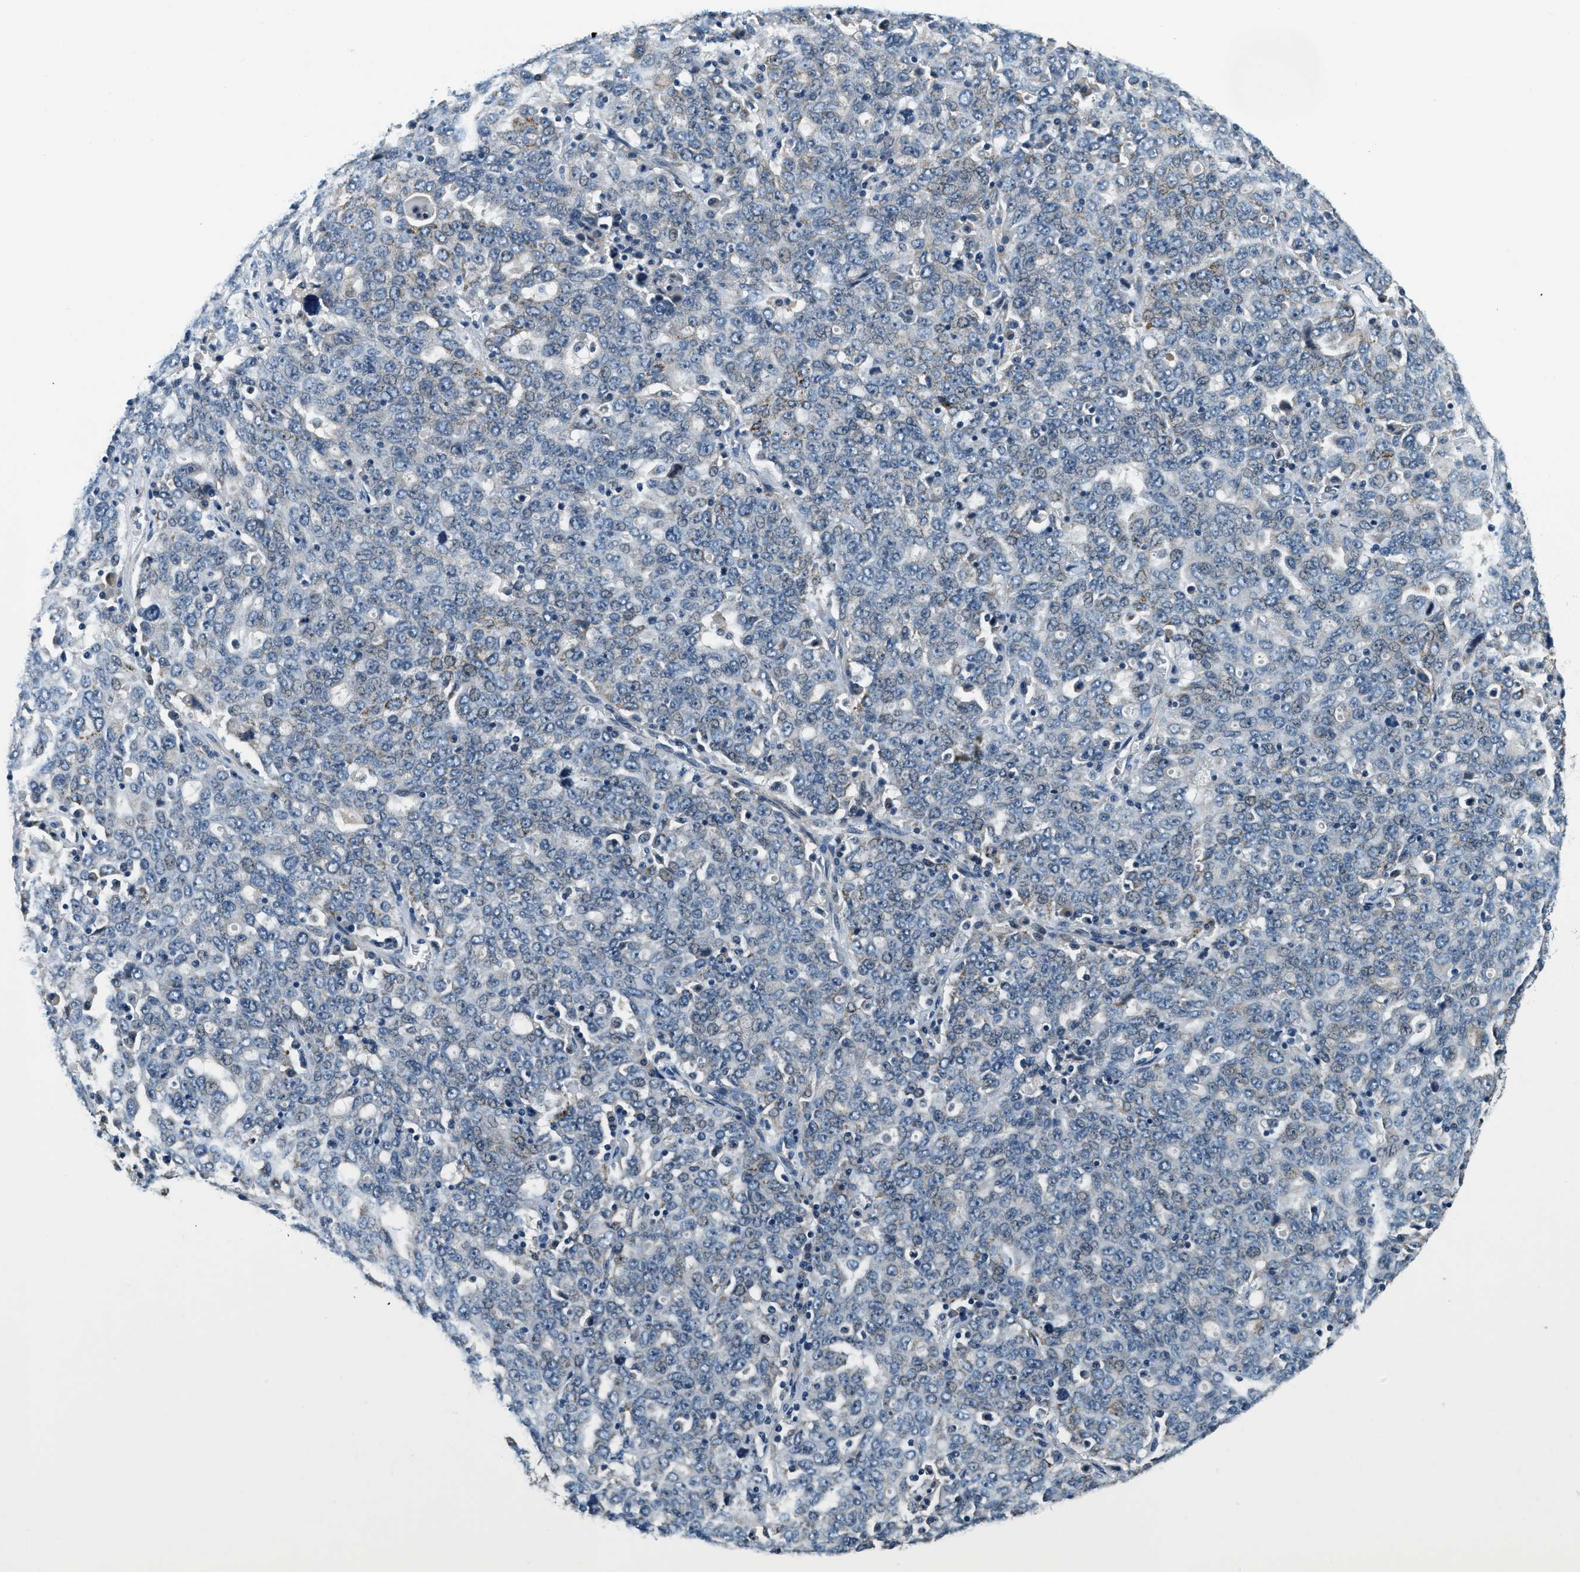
{"staining": {"intensity": "negative", "quantity": "none", "location": "none"}, "tissue": "ovarian cancer", "cell_type": "Tumor cells", "image_type": "cancer", "snomed": [{"axis": "morphology", "description": "Carcinoma, endometroid"}, {"axis": "topography", "description": "Ovary"}], "caption": "Immunohistochemical staining of human ovarian cancer (endometroid carcinoma) exhibits no significant positivity in tumor cells.", "gene": "YAE1", "patient": {"sex": "female", "age": 62}}